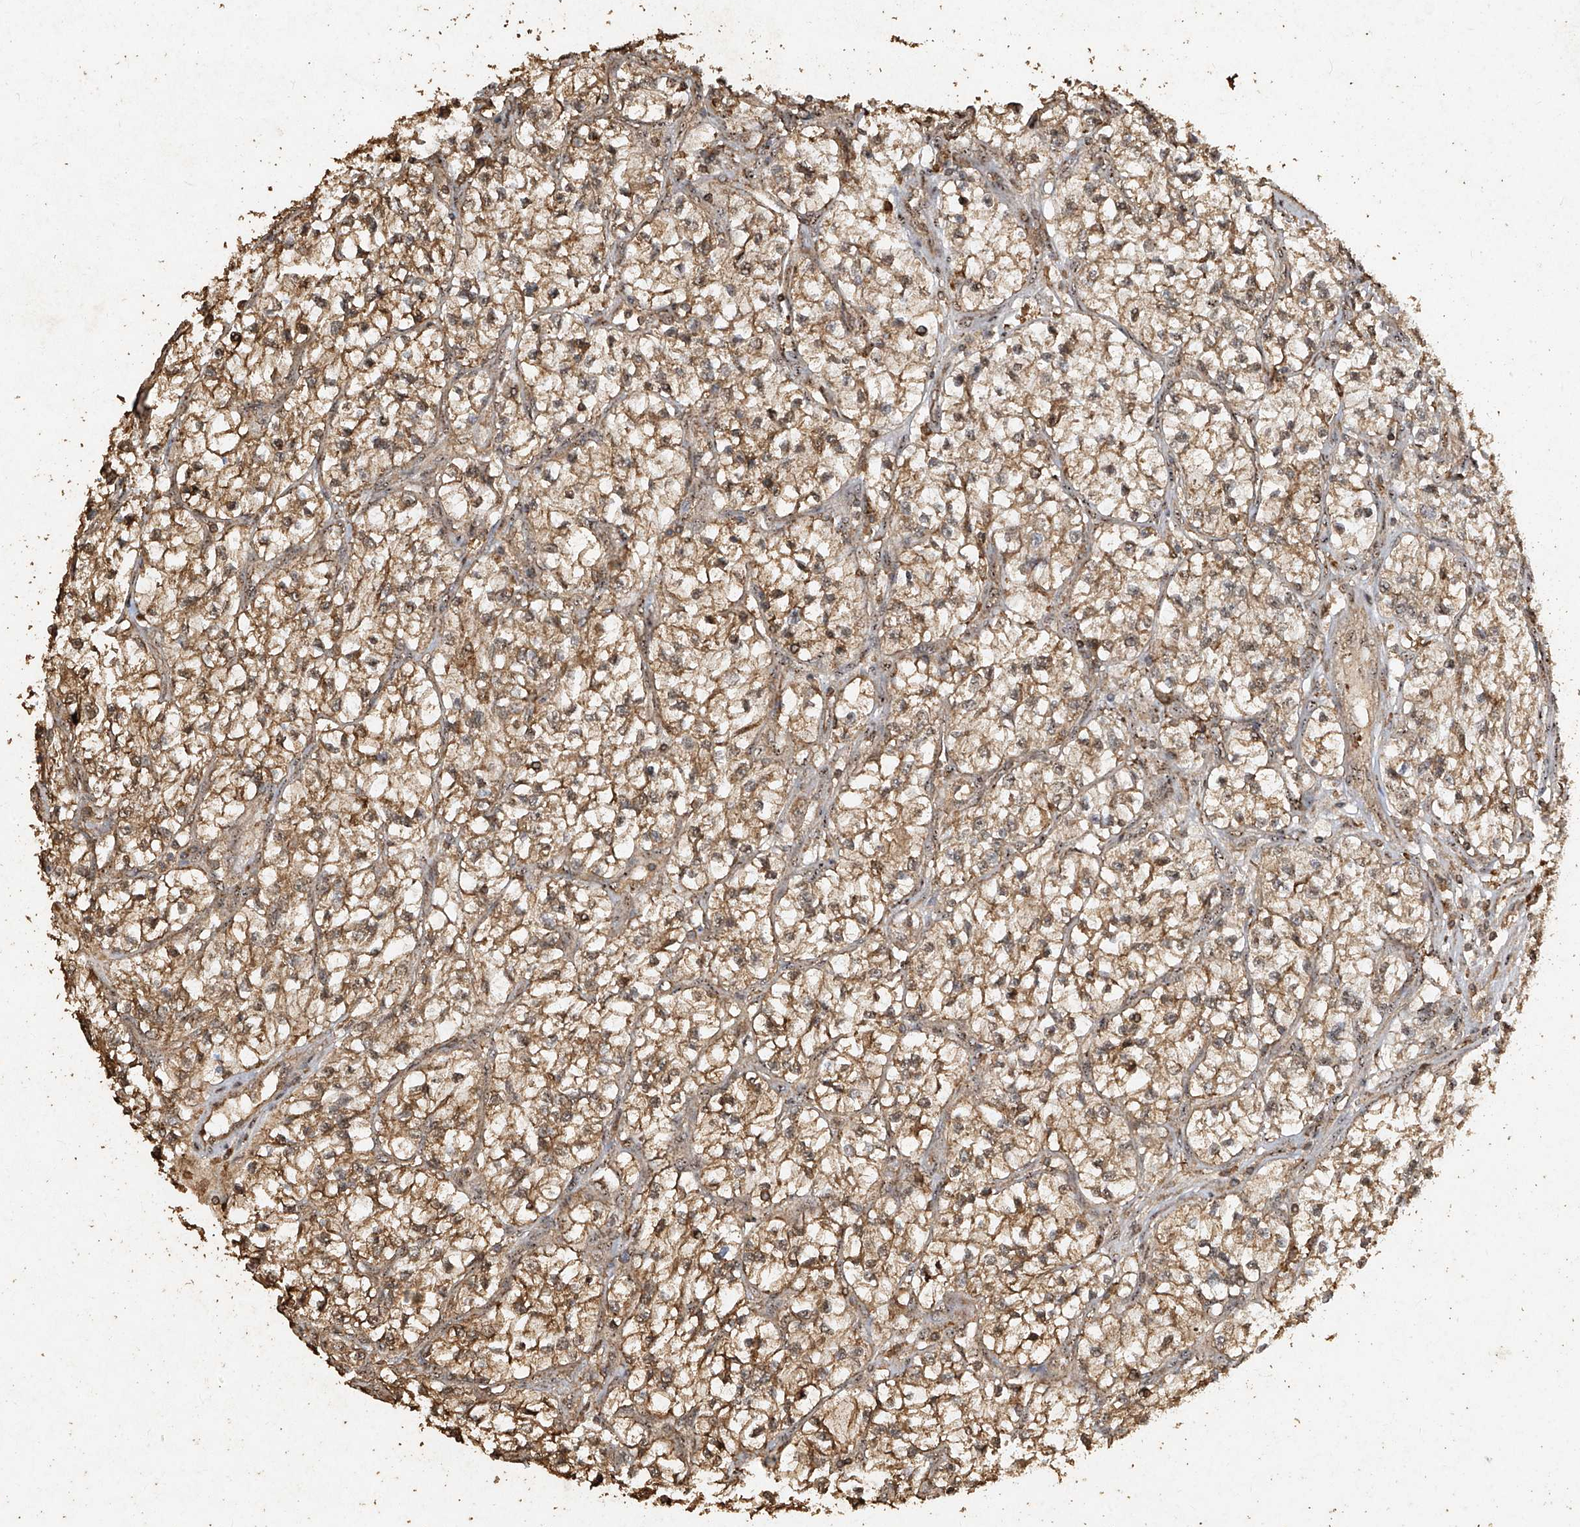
{"staining": {"intensity": "moderate", "quantity": ">75%", "location": "cytoplasmic/membranous"}, "tissue": "renal cancer", "cell_type": "Tumor cells", "image_type": "cancer", "snomed": [{"axis": "morphology", "description": "Adenocarcinoma, NOS"}, {"axis": "topography", "description": "Kidney"}], "caption": "Human adenocarcinoma (renal) stained with a brown dye displays moderate cytoplasmic/membranous positive staining in about >75% of tumor cells.", "gene": "ERBB3", "patient": {"sex": "female", "age": 57}}